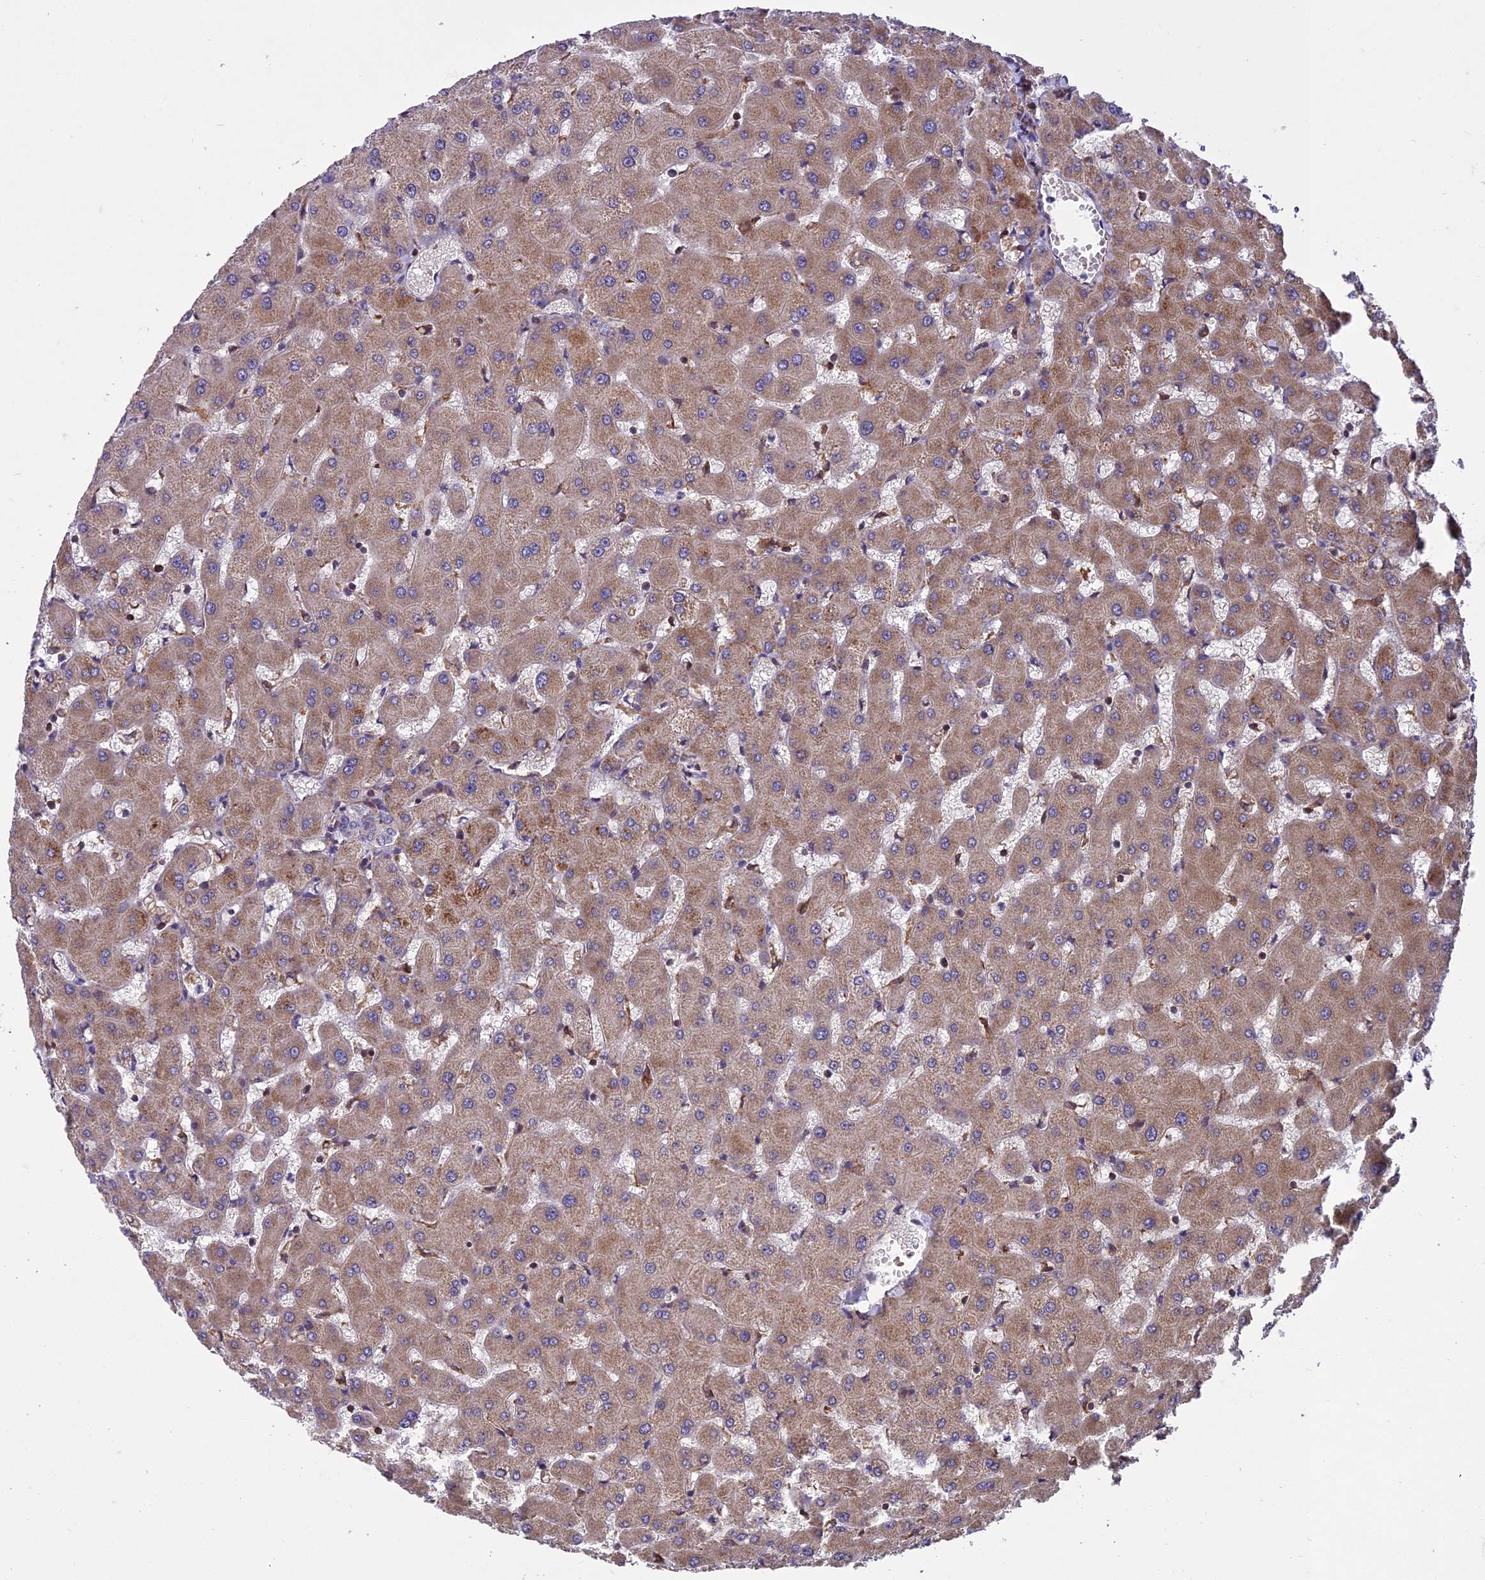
{"staining": {"intensity": "negative", "quantity": "none", "location": "none"}, "tissue": "liver", "cell_type": "Cholangiocytes", "image_type": "normal", "snomed": [{"axis": "morphology", "description": "Normal tissue, NOS"}, {"axis": "topography", "description": "Liver"}], "caption": "Image shows no protein expression in cholangiocytes of benign liver.", "gene": "GIMAP1", "patient": {"sex": "female", "age": 63}}